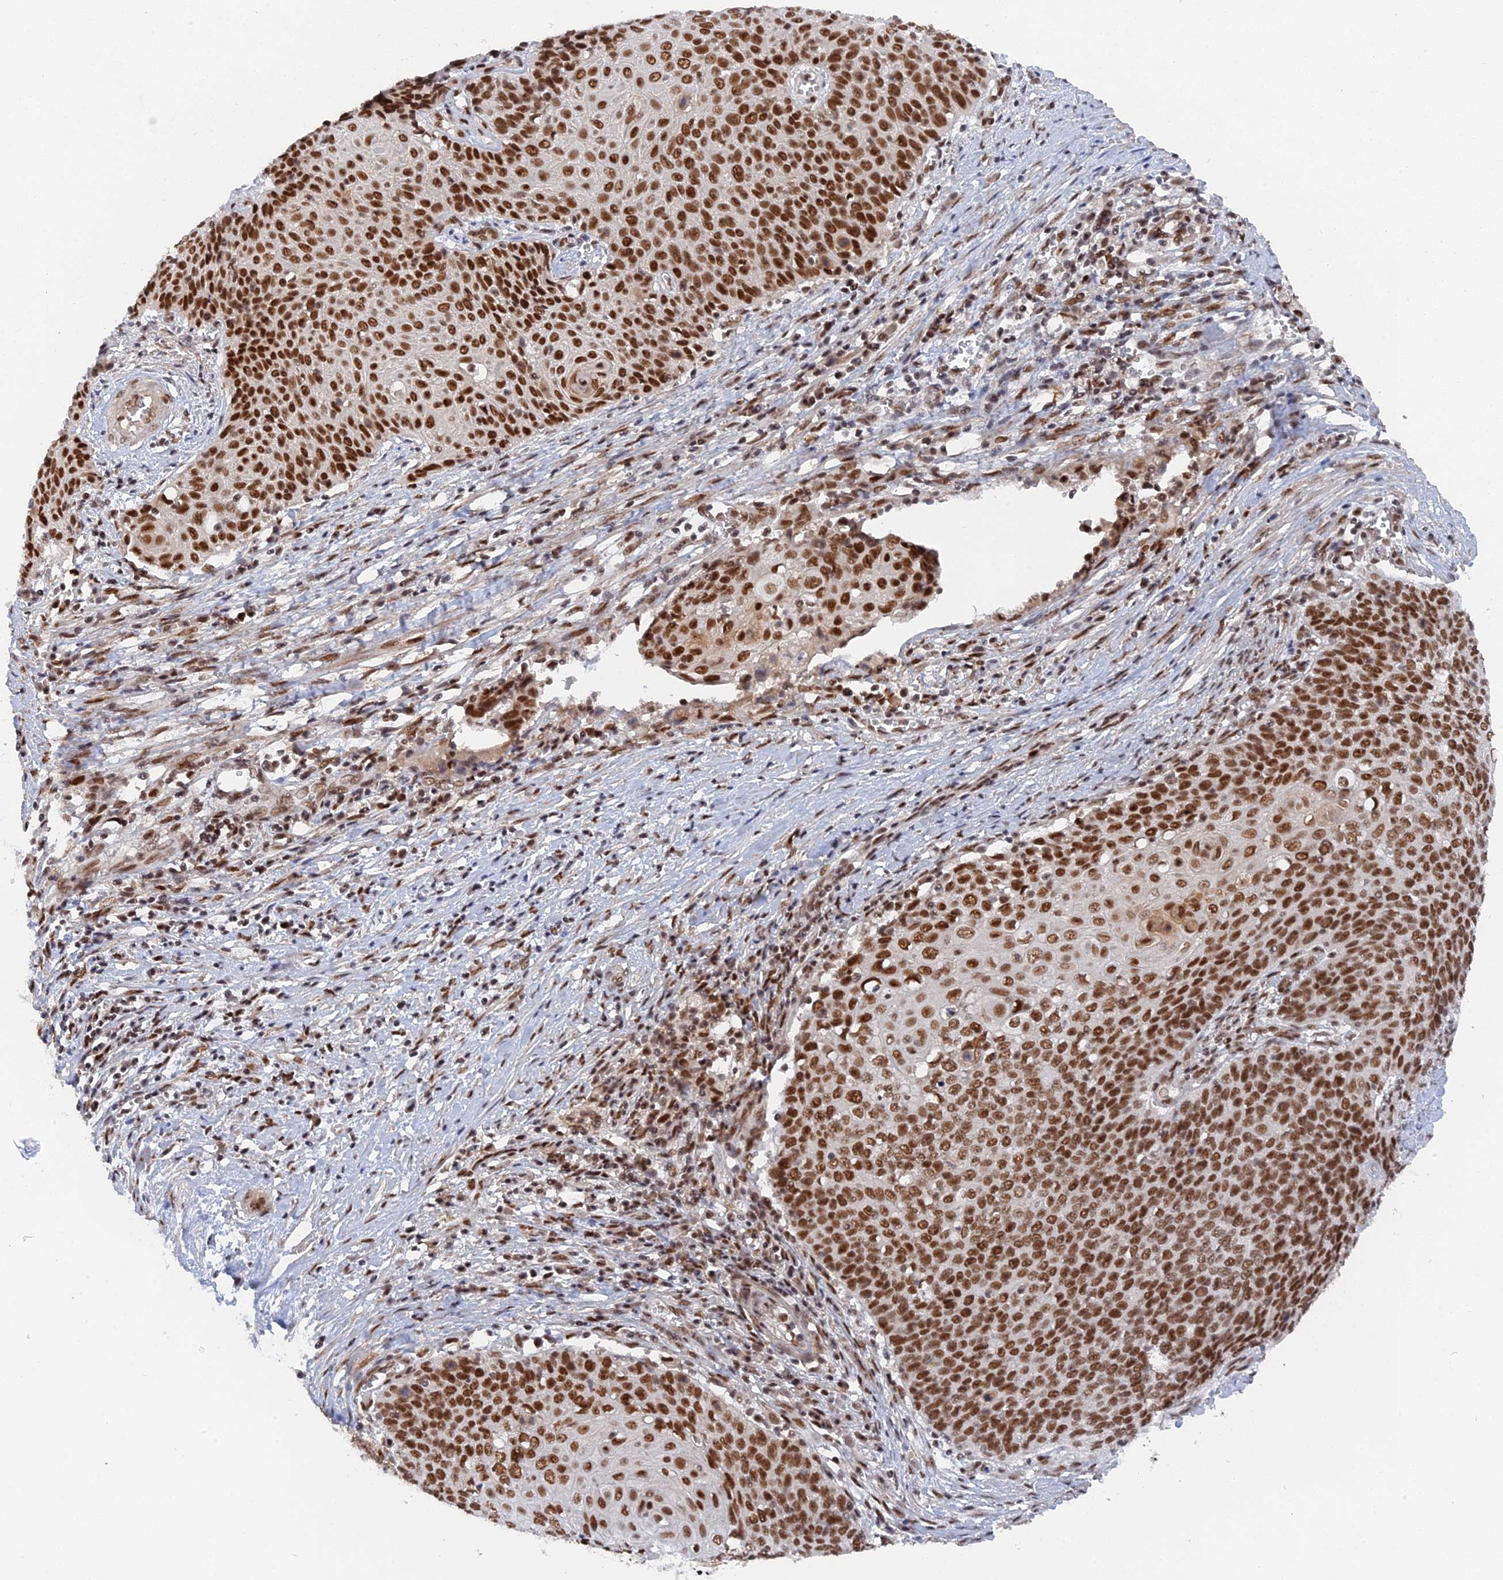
{"staining": {"intensity": "strong", "quantity": ">75%", "location": "nuclear"}, "tissue": "cervical cancer", "cell_type": "Tumor cells", "image_type": "cancer", "snomed": [{"axis": "morphology", "description": "Squamous cell carcinoma, NOS"}, {"axis": "topography", "description": "Cervix"}], "caption": "A high amount of strong nuclear expression is seen in about >75% of tumor cells in cervical cancer tissue.", "gene": "CCDC85A", "patient": {"sex": "female", "age": 39}}